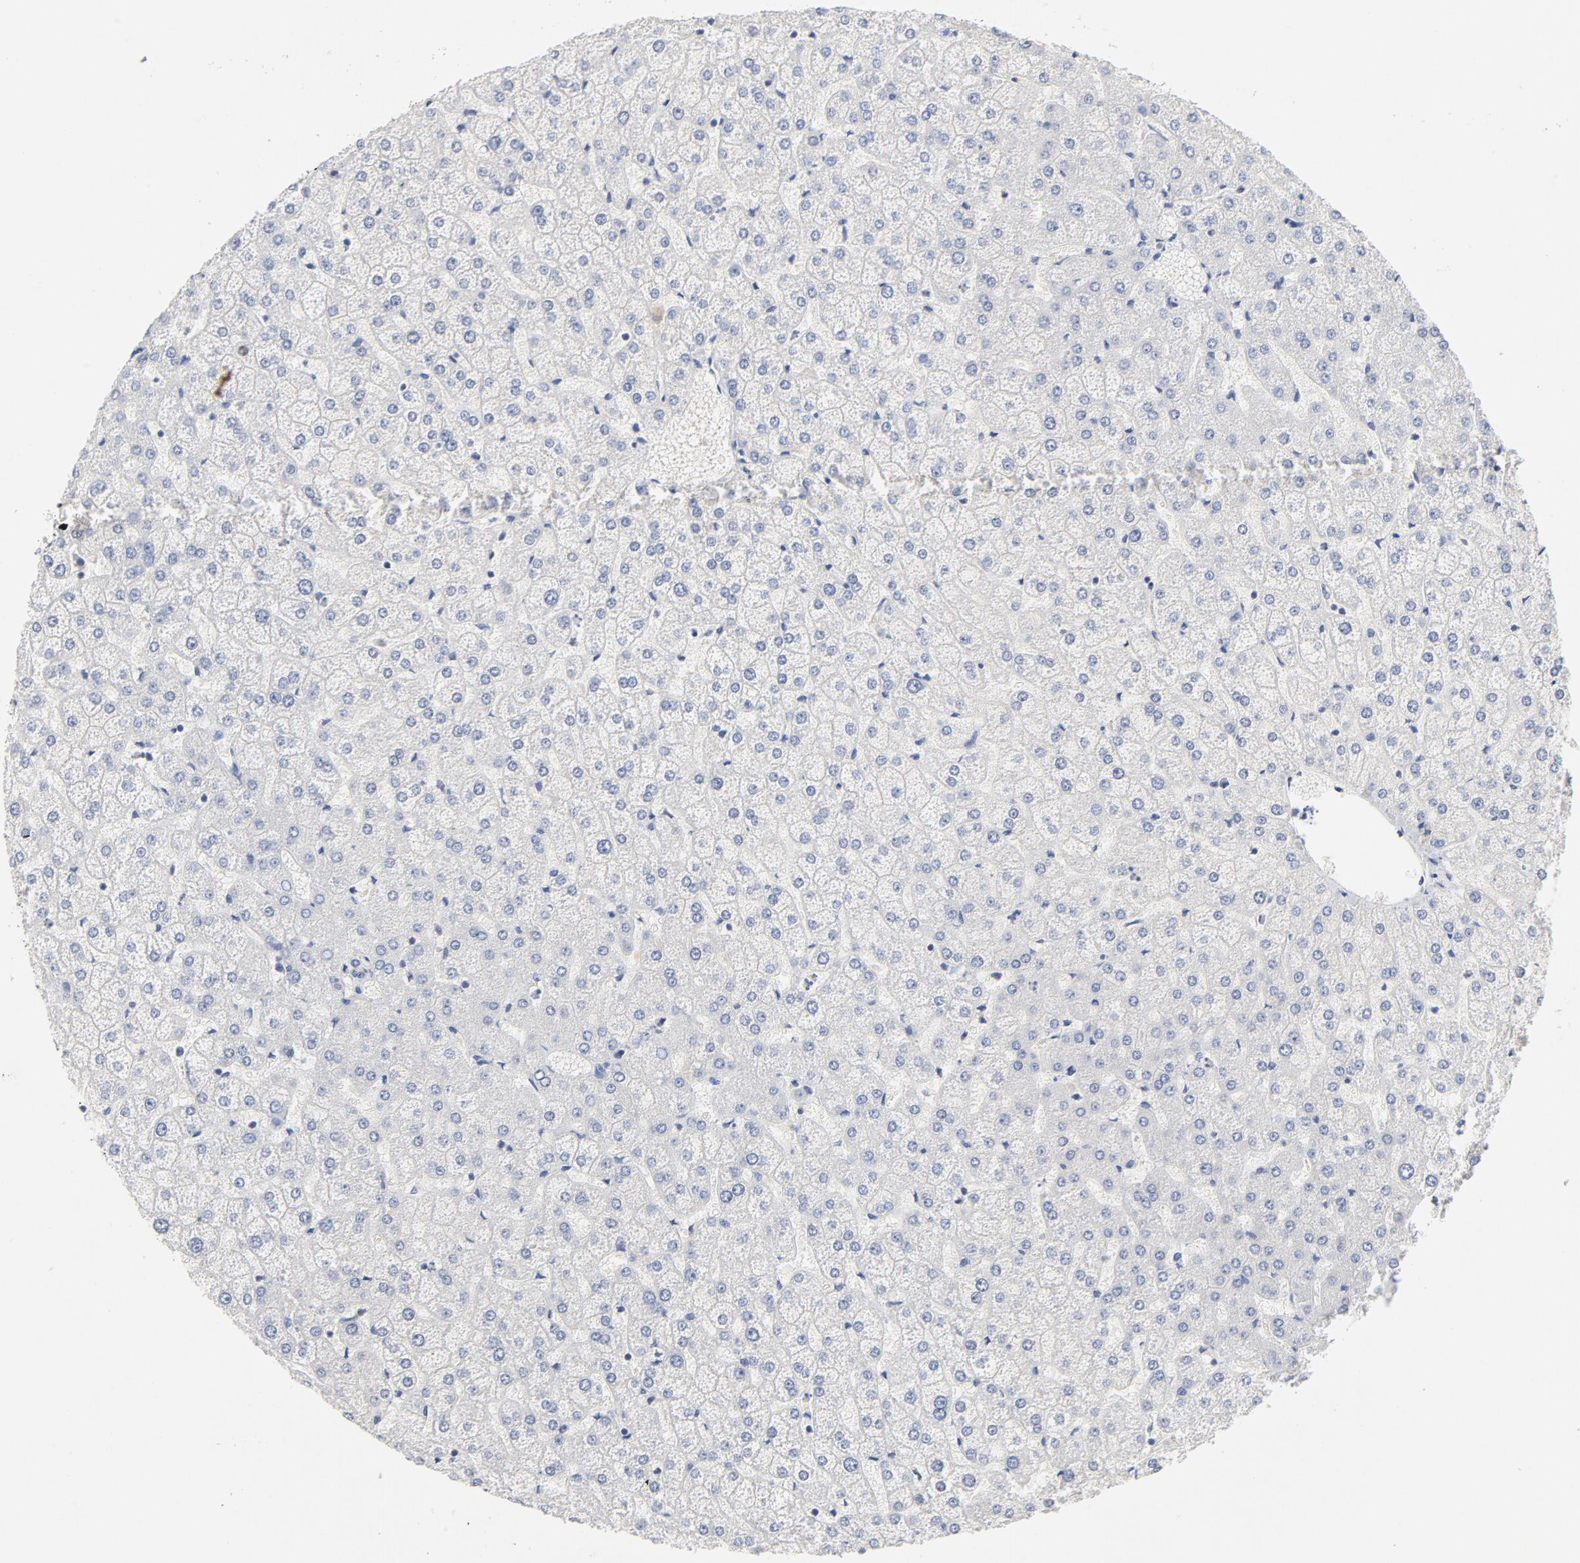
{"staining": {"intensity": "negative", "quantity": "none", "location": "none"}, "tissue": "liver", "cell_type": "Cholangiocytes", "image_type": "normal", "snomed": [{"axis": "morphology", "description": "Normal tissue, NOS"}, {"axis": "topography", "description": "Liver"}], "caption": "High power microscopy micrograph of an immunohistochemistry photomicrograph of unremarkable liver, revealing no significant positivity in cholangiocytes.", "gene": "ROCK1", "patient": {"sex": "female", "age": 32}}